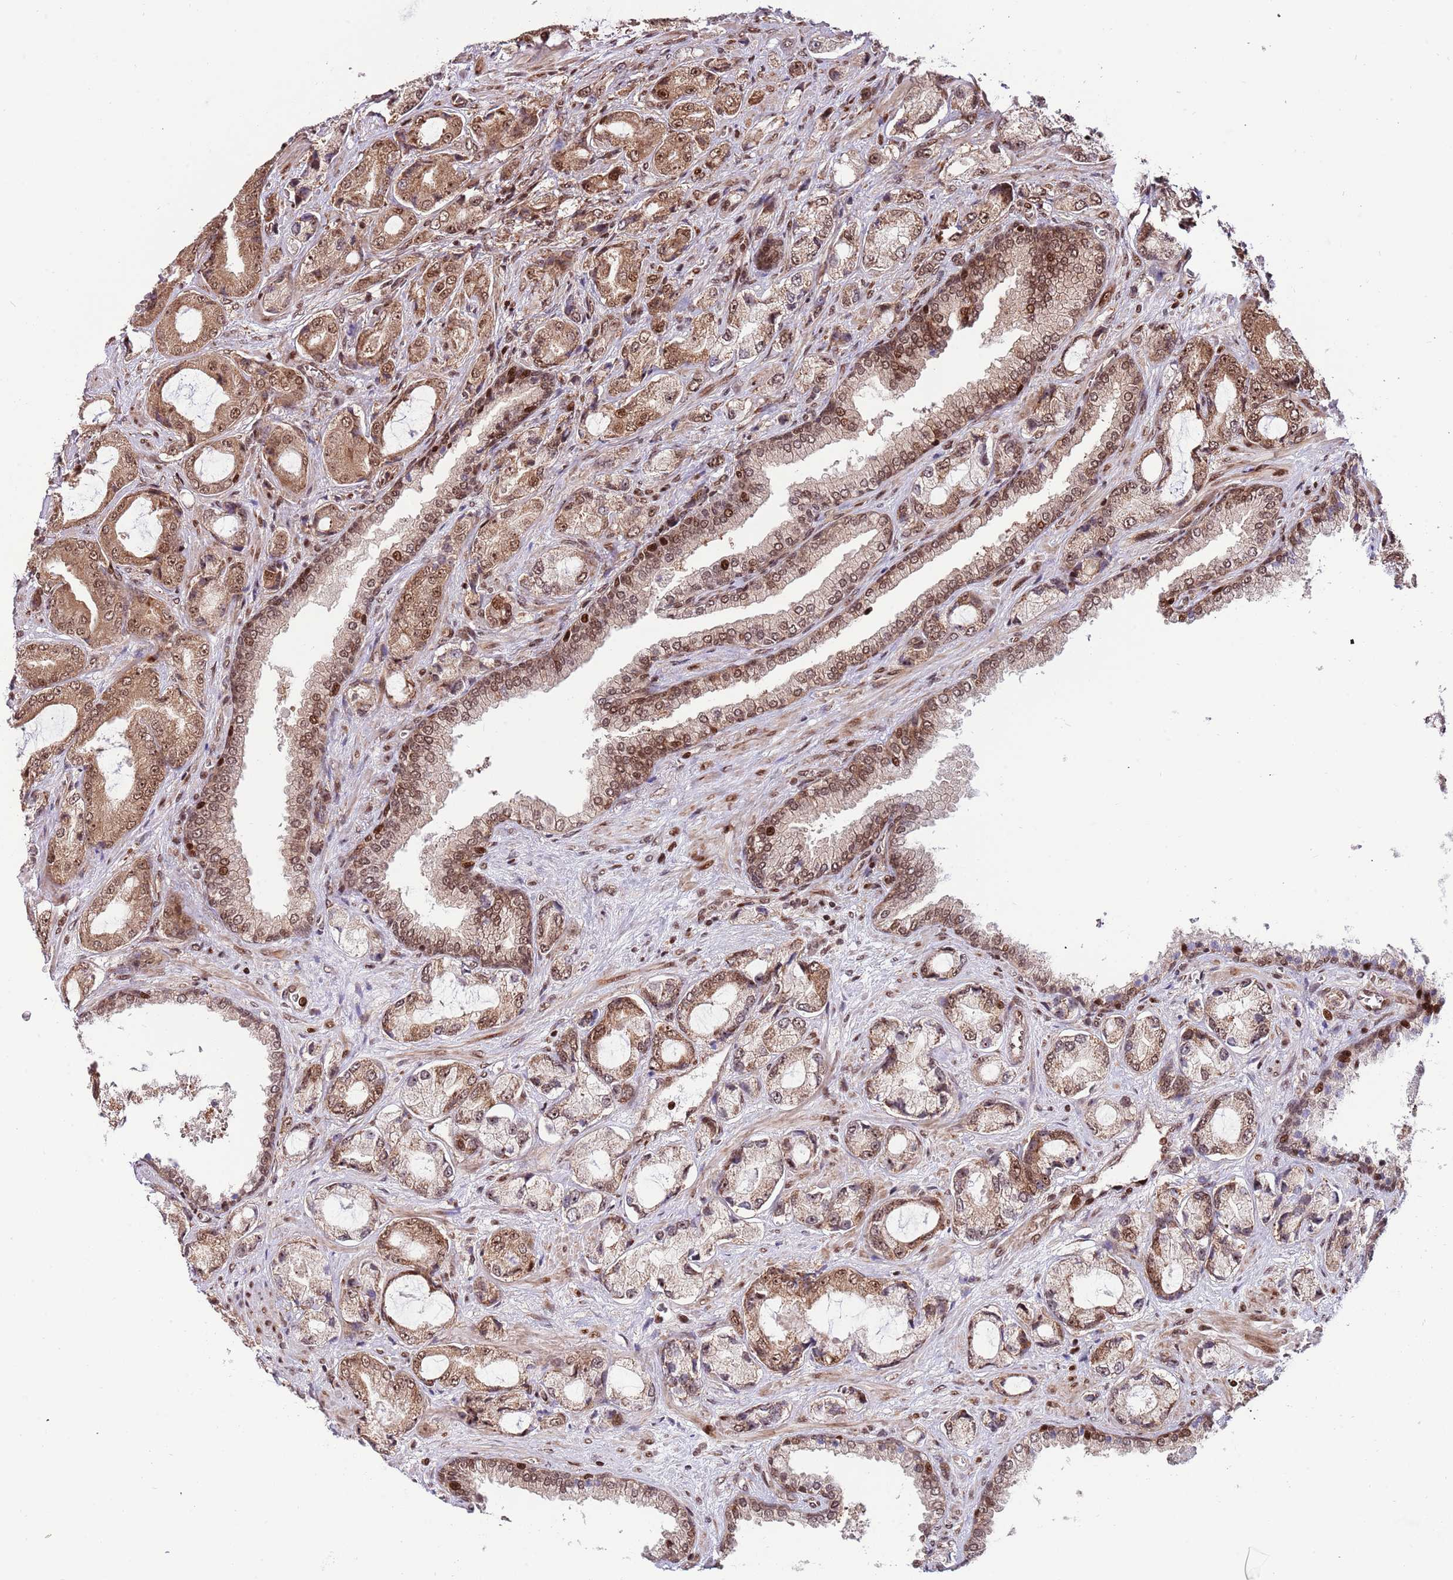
{"staining": {"intensity": "moderate", "quantity": ">75%", "location": "cytoplasmic/membranous,nuclear"}, "tissue": "prostate cancer", "cell_type": "Tumor cells", "image_type": "cancer", "snomed": [{"axis": "morphology", "description": "Adenocarcinoma, High grade"}, {"axis": "topography", "description": "Prostate"}], "caption": "Moderate cytoplasmic/membranous and nuclear expression for a protein is appreciated in about >75% of tumor cells of prostate adenocarcinoma (high-grade) using immunohistochemistry.", "gene": "RIF1", "patient": {"sex": "male", "age": 68}}